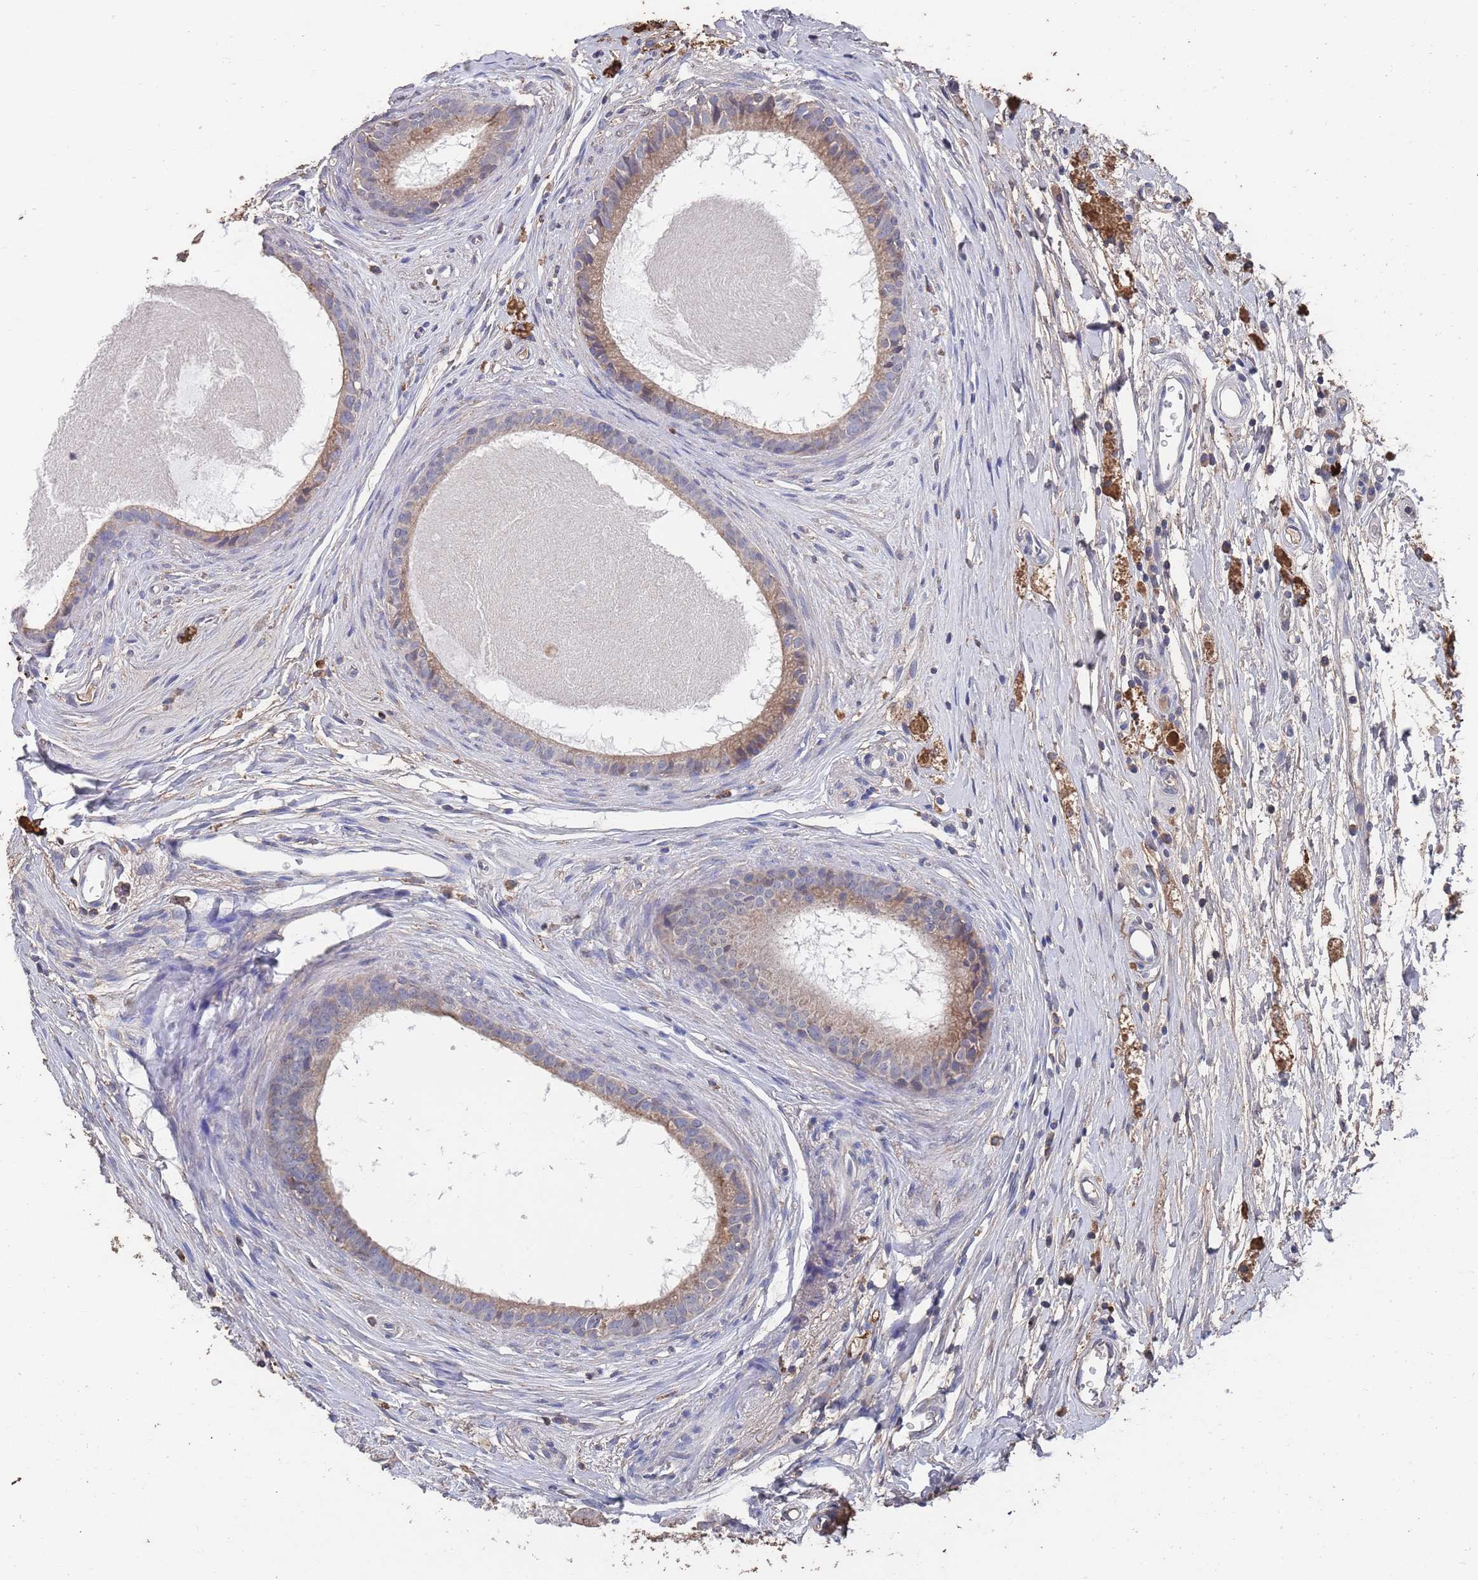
{"staining": {"intensity": "weak", "quantity": "25%-75%", "location": "cytoplasmic/membranous"}, "tissue": "epididymis", "cell_type": "Glandular cells", "image_type": "normal", "snomed": [{"axis": "morphology", "description": "Normal tissue, NOS"}, {"axis": "topography", "description": "Epididymis"}], "caption": "Immunohistochemical staining of unremarkable human epididymis exhibits 25%-75% levels of weak cytoplasmic/membranous protein staining in approximately 25%-75% of glandular cells.", "gene": "BTBD18", "patient": {"sex": "male", "age": 80}}